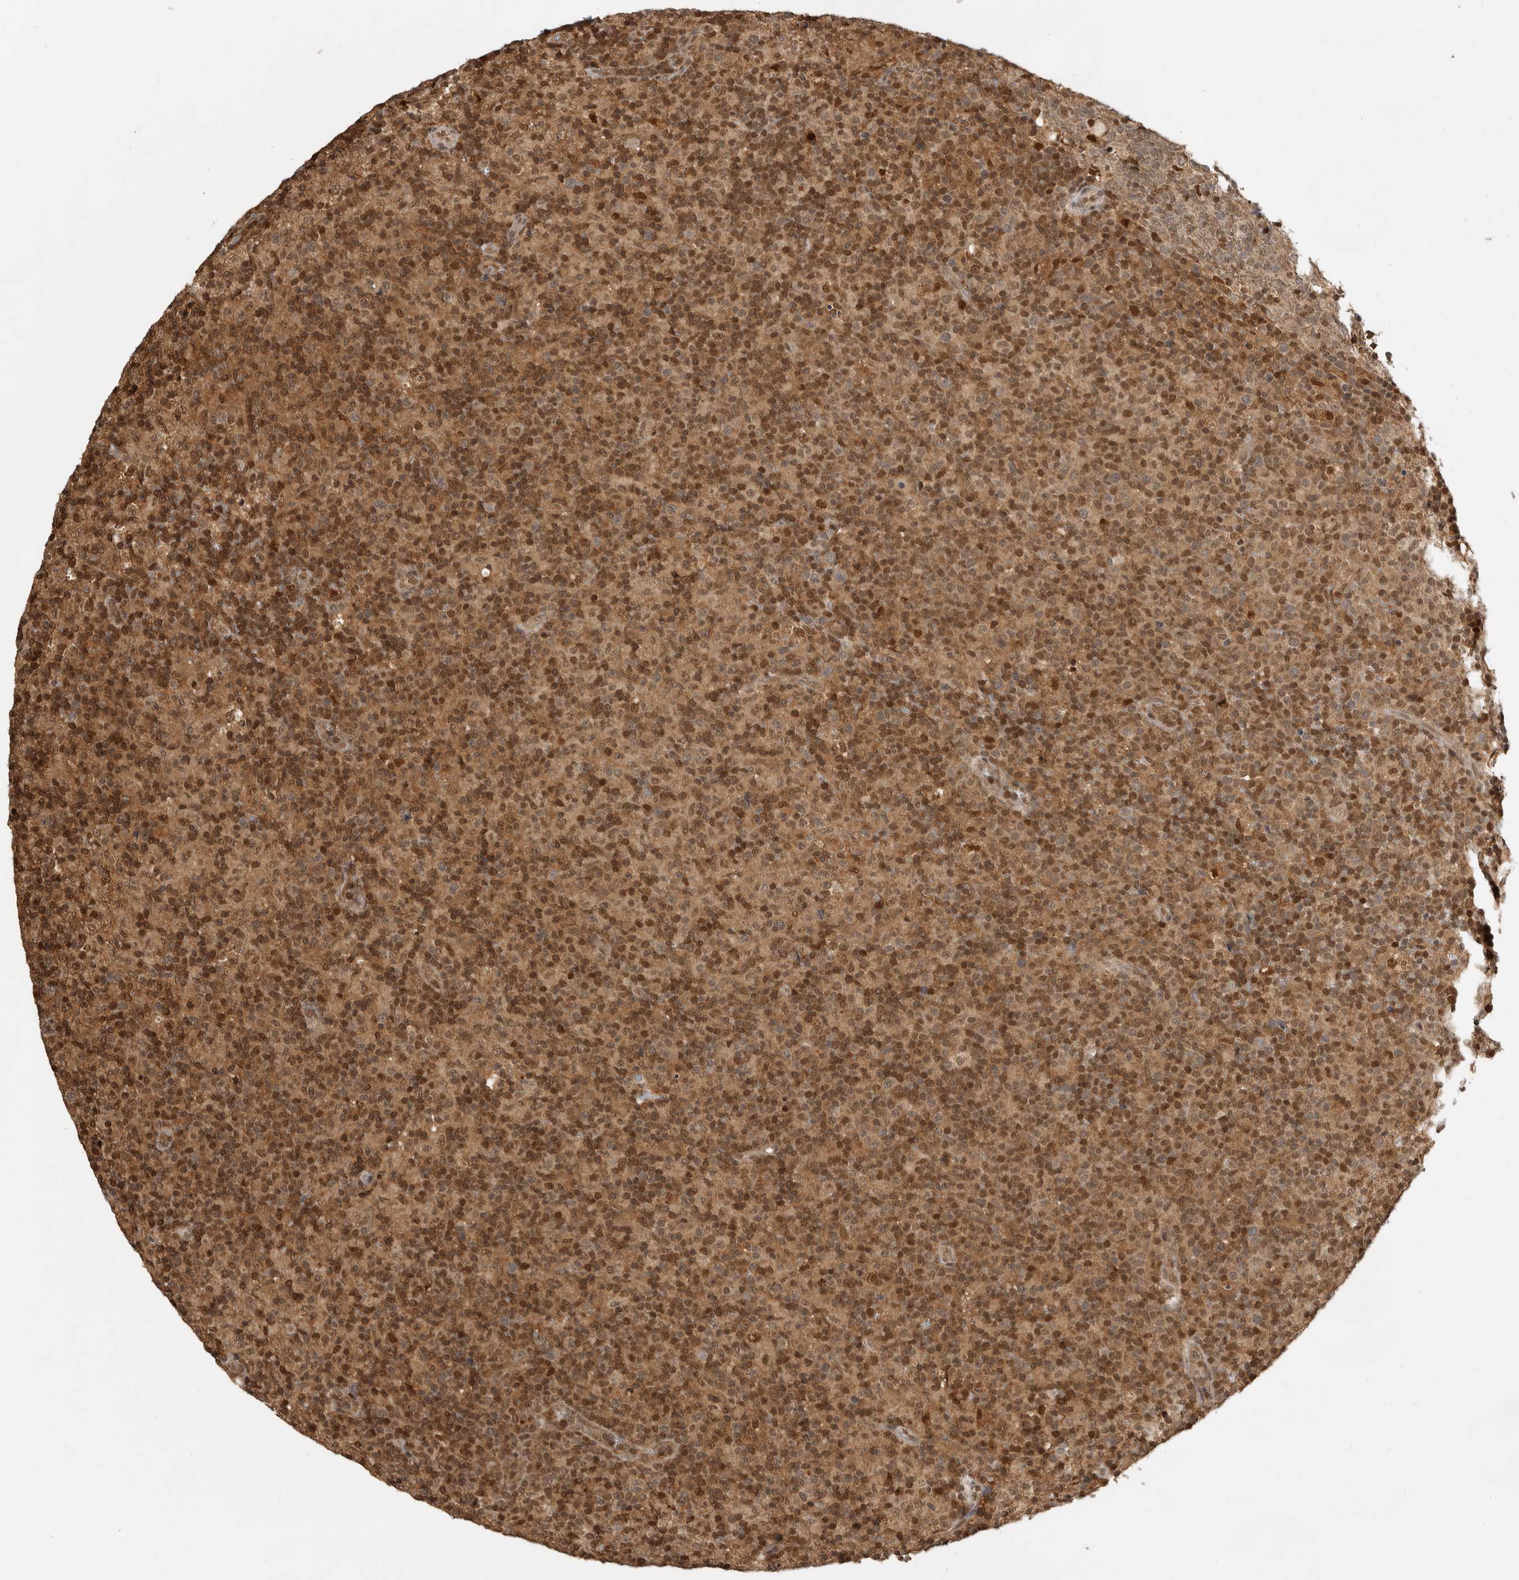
{"staining": {"intensity": "weak", "quantity": ">75%", "location": "cytoplasmic/membranous"}, "tissue": "lymph node", "cell_type": "Germinal center cells", "image_type": "normal", "snomed": [{"axis": "morphology", "description": "Normal tissue, NOS"}, {"axis": "morphology", "description": "Inflammation, NOS"}, {"axis": "topography", "description": "Lymph node"}], "caption": "Lymph node stained for a protein reveals weak cytoplasmic/membranous positivity in germinal center cells. (Brightfield microscopy of DAB IHC at high magnification).", "gene": "ADPRS", "patient": {"sex": "male", "age": 55}}